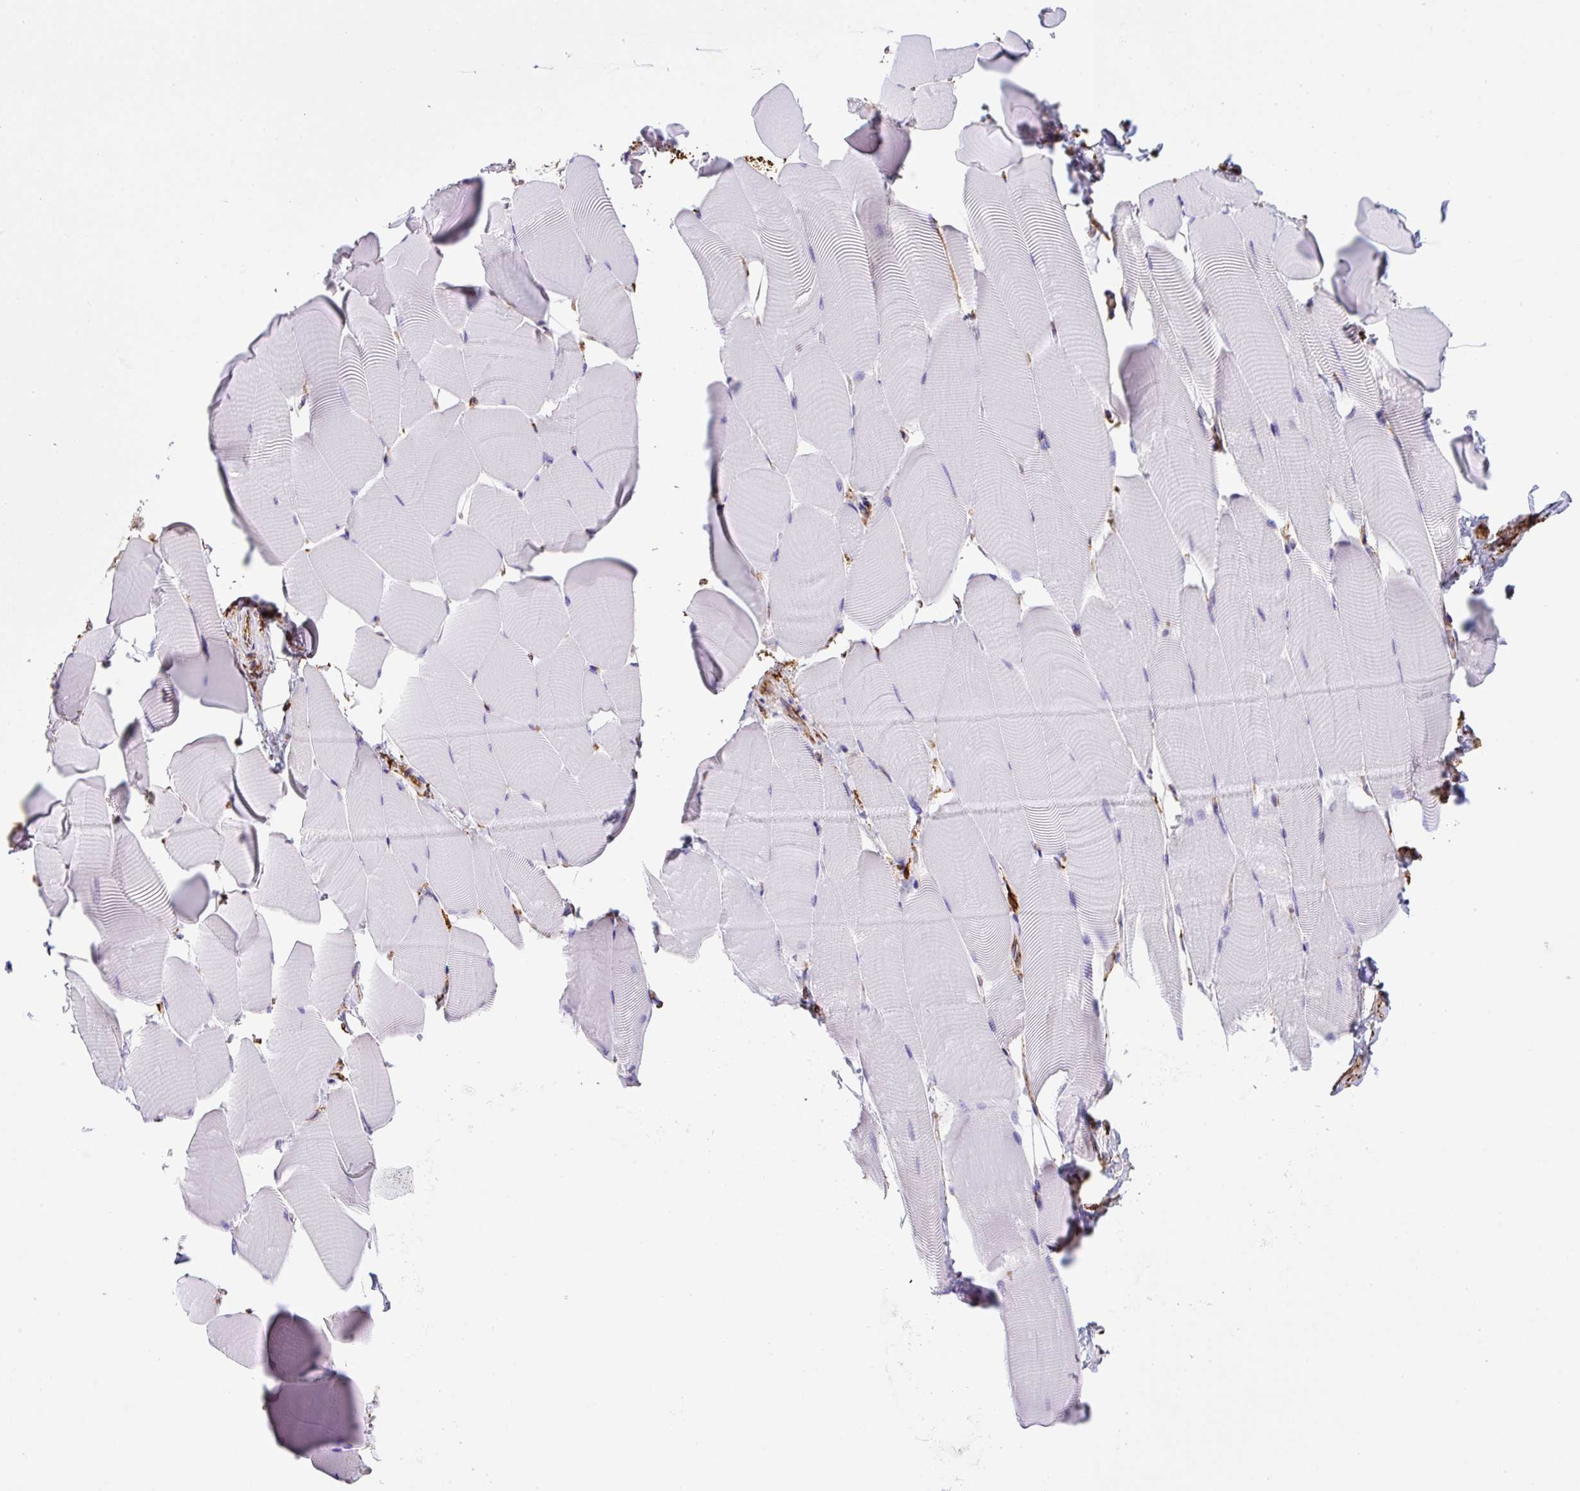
{"staining": {"intensity": "negative", "quantity": "none", "location": "none"}, "tissue": "skeletal muscle", "cell_type": "Myocytes", "image_type": "normal", "snomed": [{"axis": "morphology", "description": "Normal tissue, NOS"}, {"axis": "topography", "description": "Skeletal muscle"}], "caption": "This is an immunohistochemistry photomicrograph of unremarkable skeletal muscle. There is no positivity in myocytes.", "gene": "MAGEB5", "patient": {"sex": "male", "age": 25}}